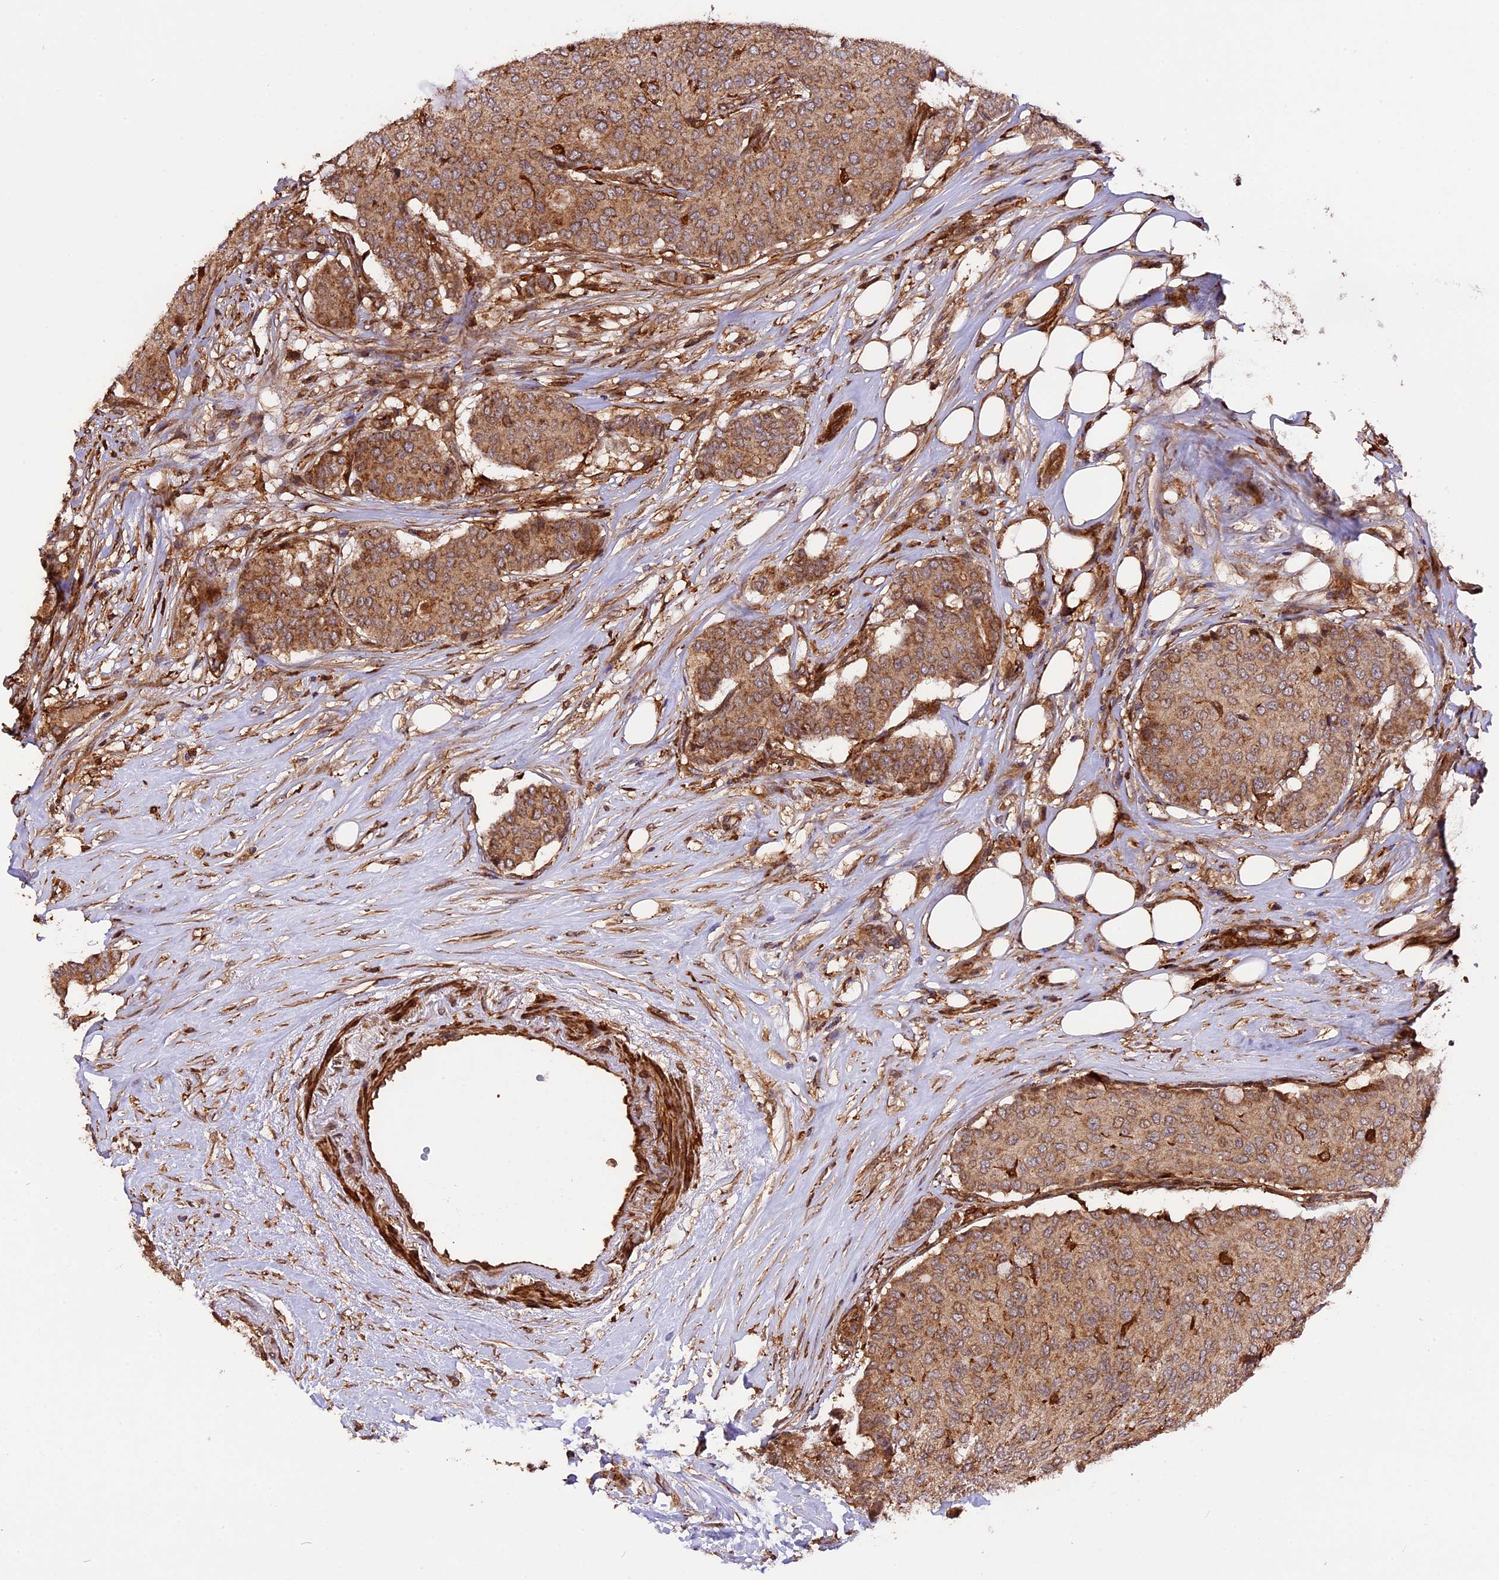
{"staining": {"intensity": "moderate", "quantity": ">75%", "location": "cytoplasmic/membranous"}, "tissue": "breast cancer", "cell_type": "Tumor cells", "image_type": "cancer", "snomed": [{"axis": "morphology", "description": "Duct carcinoma"}, {"axis": "topography", "description": "Breast"}], "caption": "High-magnification brightfield microscopy of breast cancer stained with DAB (3,3'-diaminobenzidine) (brown) and counterstained with hematoxylin (blue). tumor cells exhibit moderate cytoplasmic/membranous staining is present in about>75% of cells.", "gene": "HERPUD1", "patient": {"sex": "female", "age": 75}}